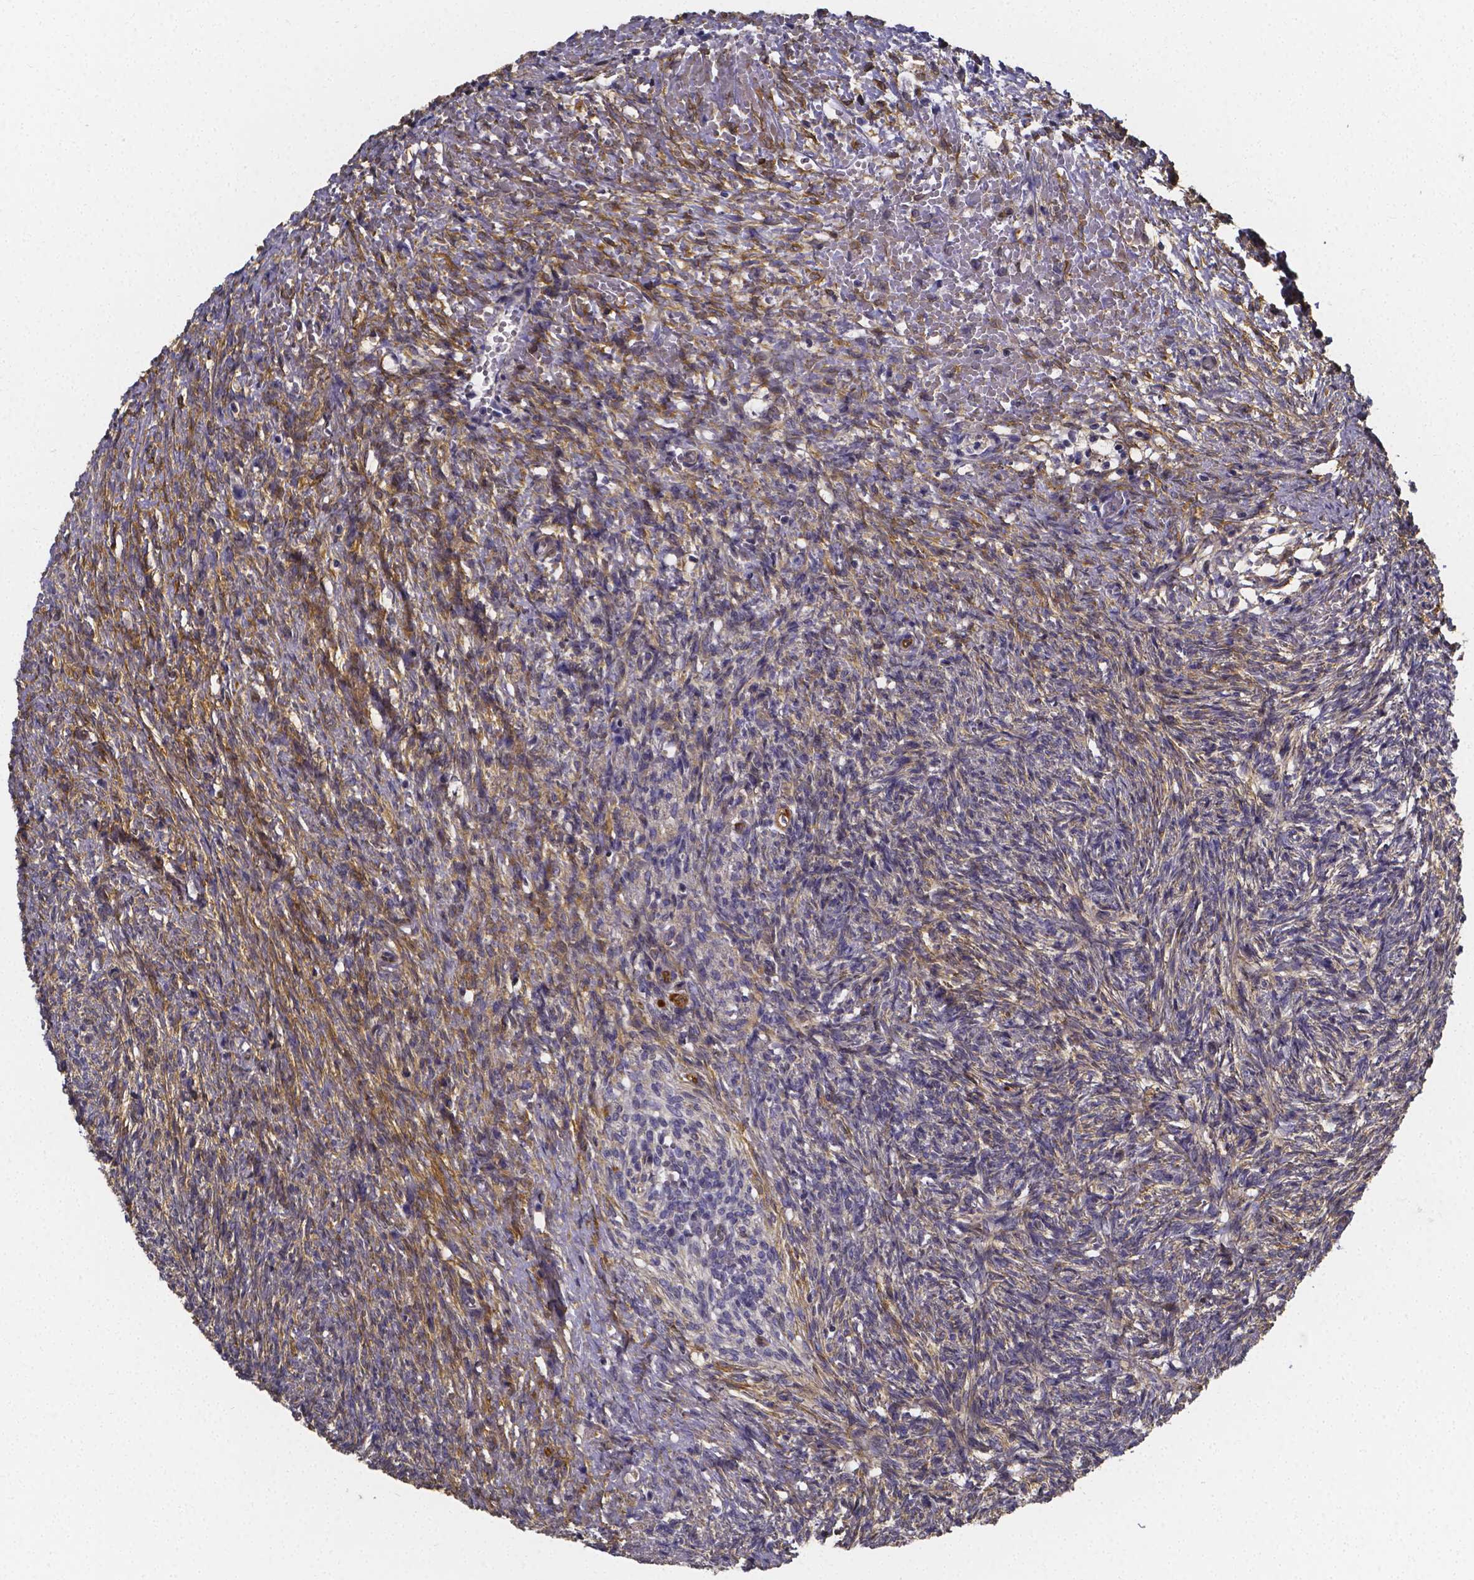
{"staining": {"intensity": "negative", "quantity": "none", "location": "none"}, "tissue": "ovary", "cell_type": "Ovarian stroma cells", "image_type": "normal", "snomed": [{"axis": "morphology", "description": "Normal tissue, NOS"}, {"axis": "topography", "description": "Ovary"}], "caption": "Micrograph shows no protein positivity in ovarian stroma cells of unremarkable ovary.", "gene": "RERG", "patient": {"sex": "female", "age": 46}}